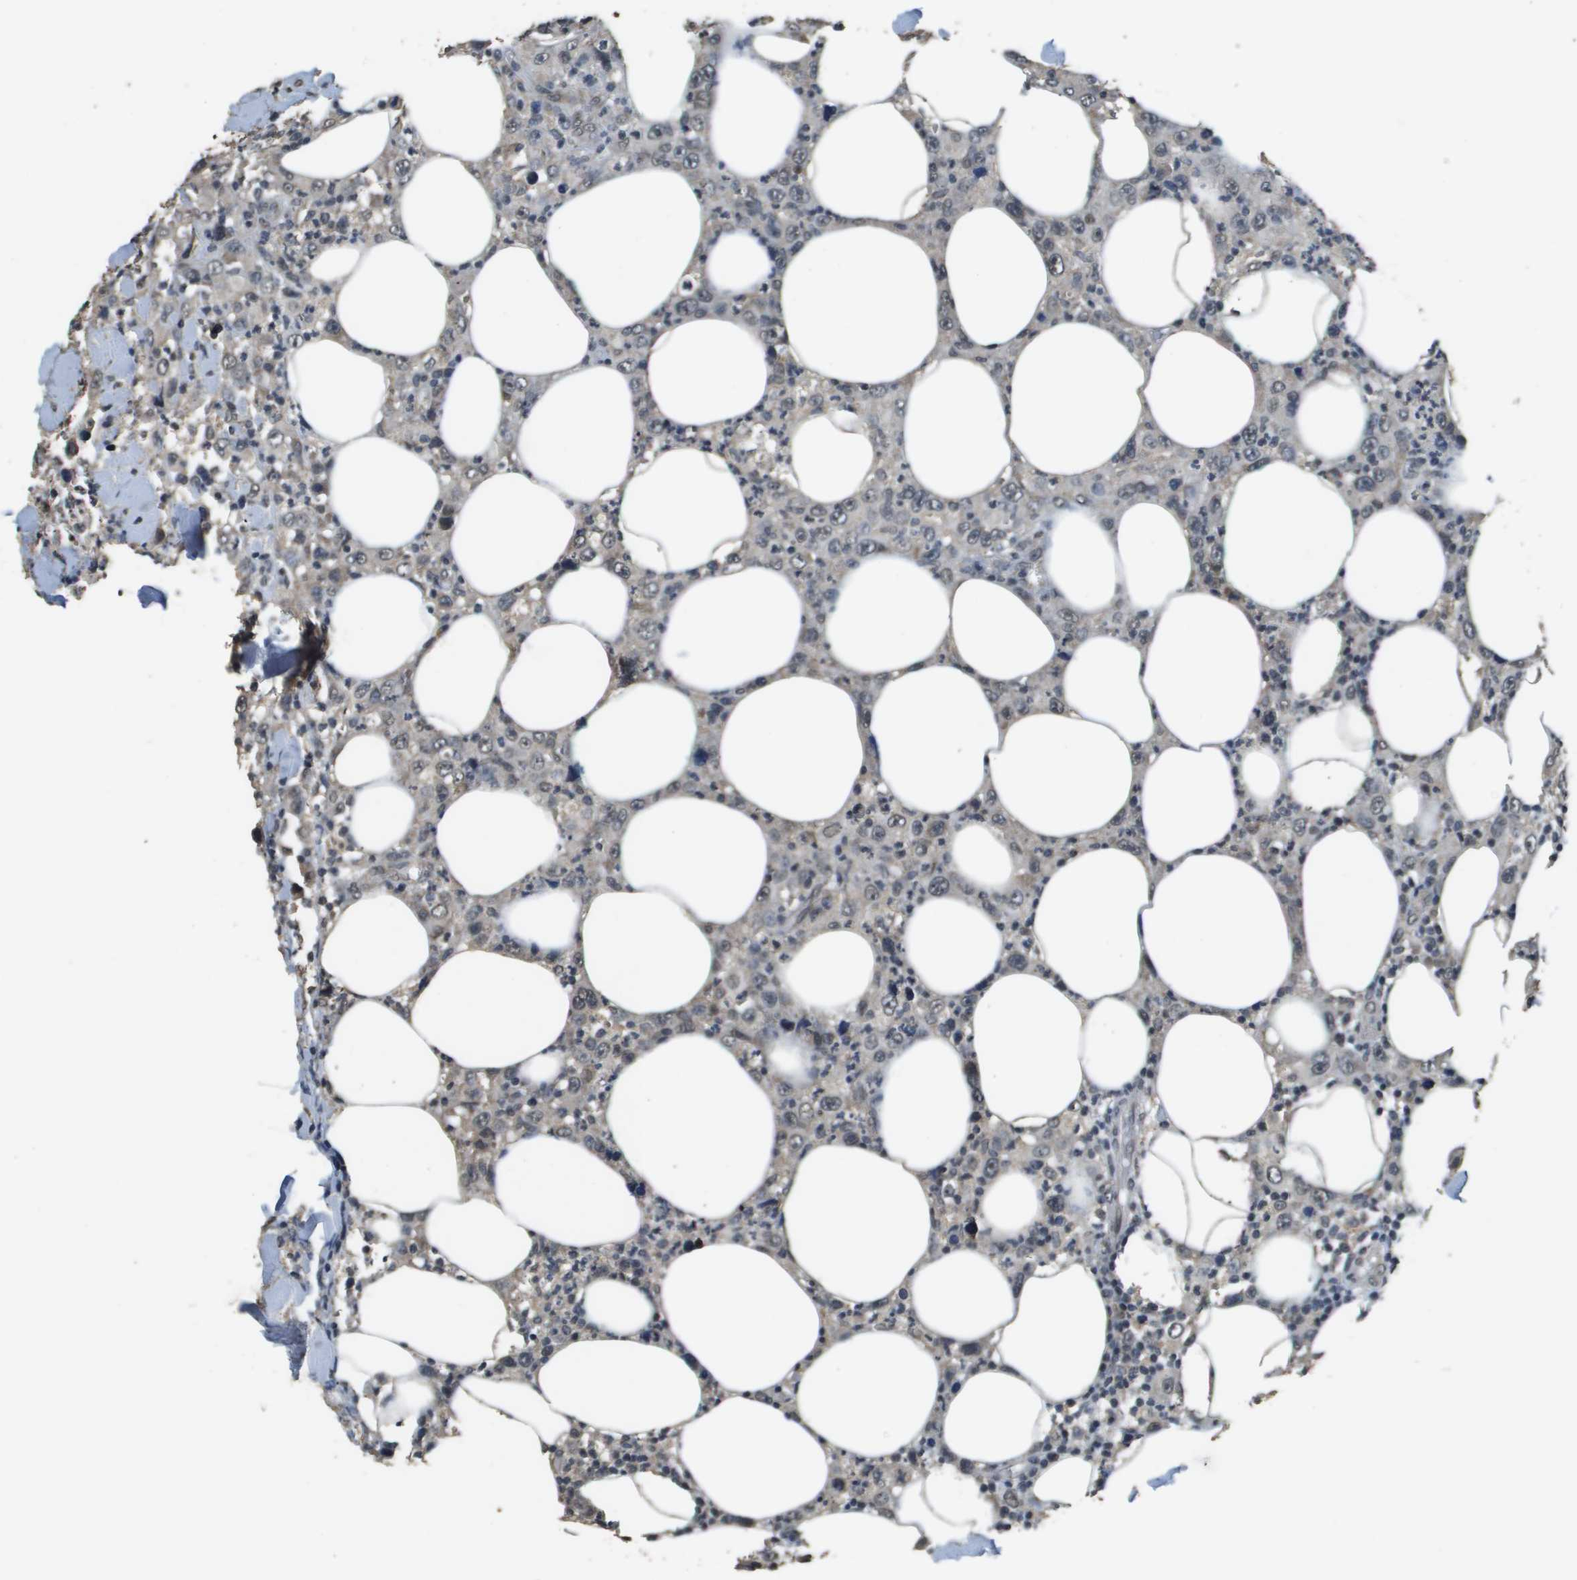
{"staining": {"intensity": "negative", "quantity": "none", "location": "none"}, "tissue": "thyroid cancer", "cell_type": "Tumor cells", "image_type": "cancer", "snomed": [{"axis": "morphology", "description": "Carcinoma, NOS"}, {"axis": "topography", "description": "Thyroid gland"}], "caption": "Immunohistochemical staining of thyroid carcinoma exhibits no significant positivity in tumor cells.", "gene": "FANCC", "patient": {"sex": "female", "age": 77}}